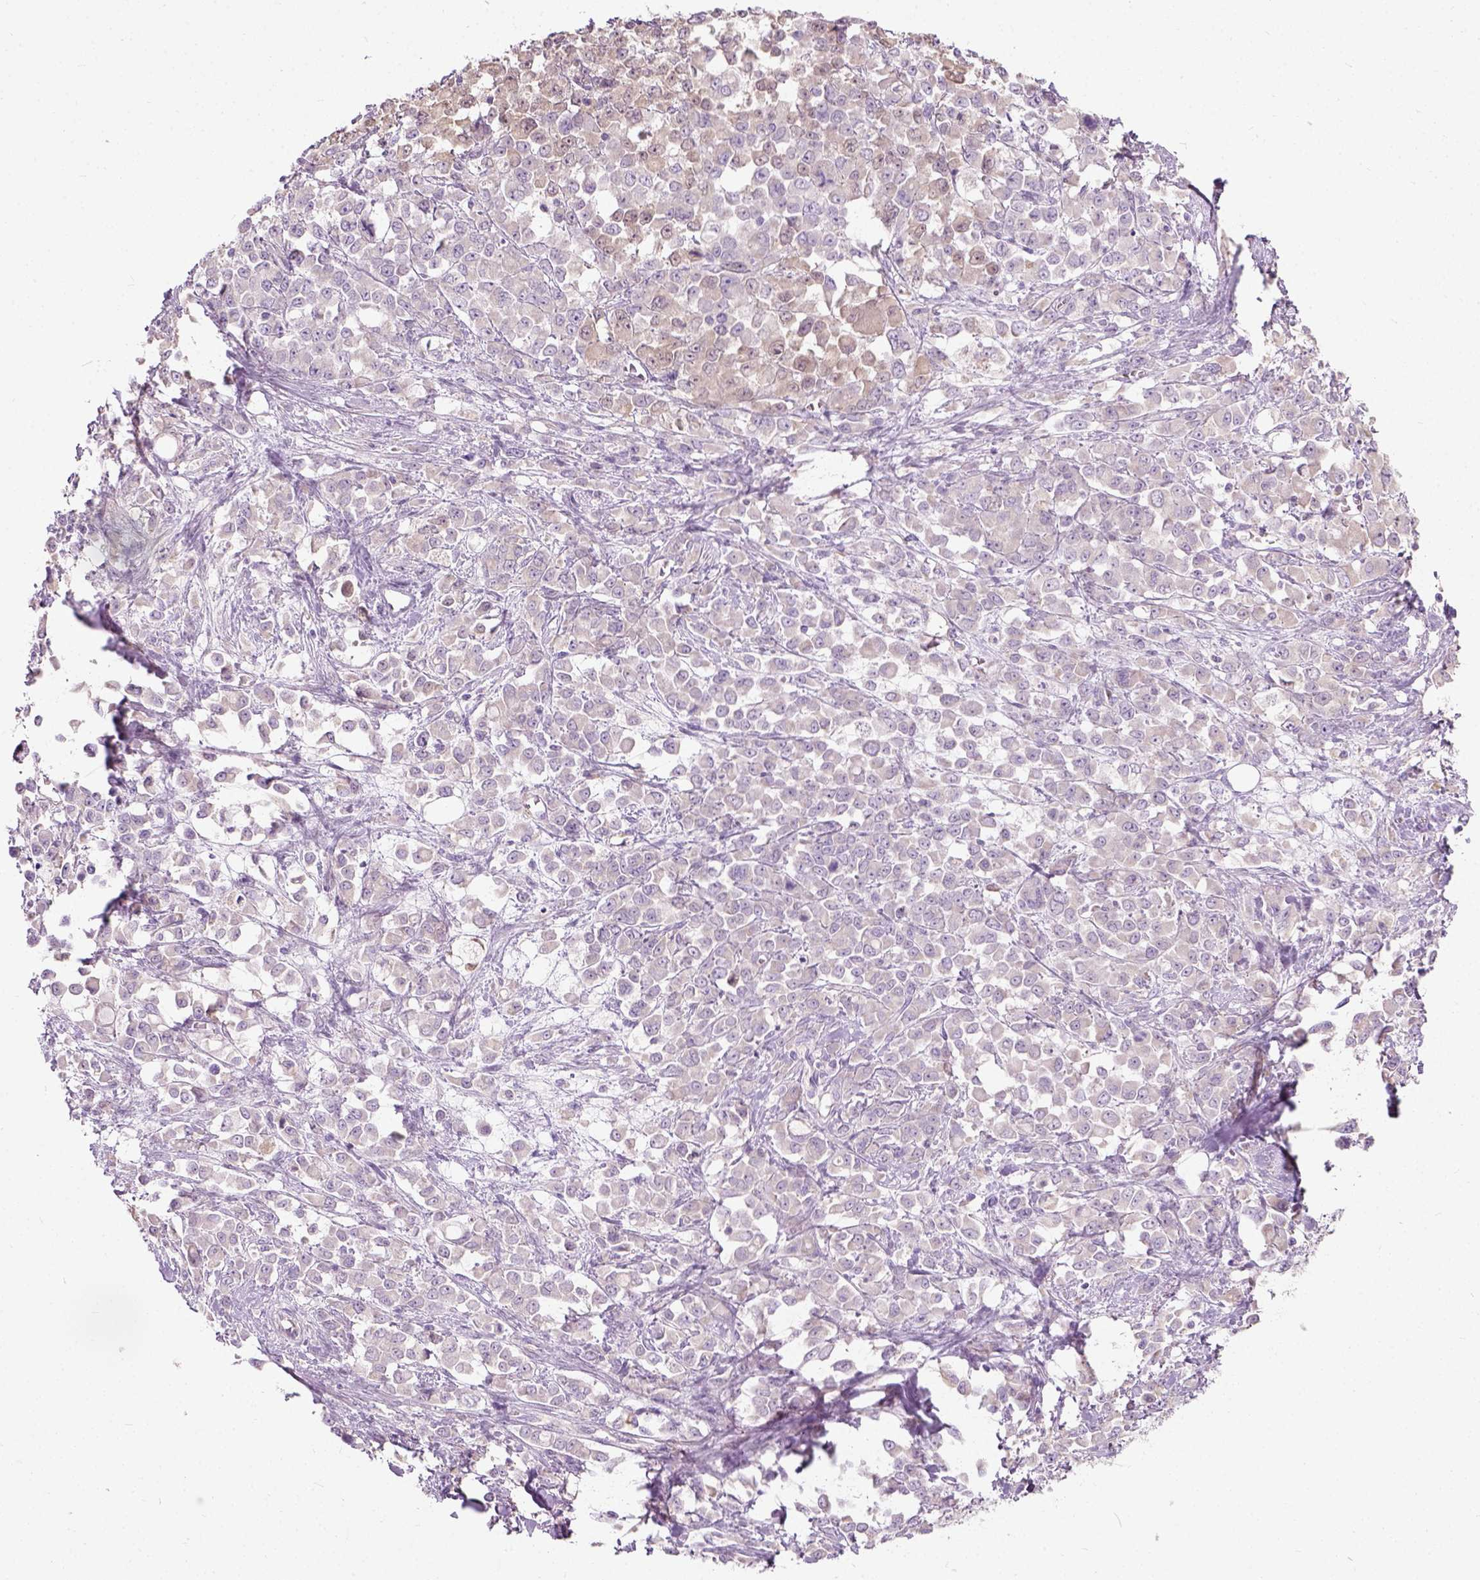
{"staining": {"intensity": "negative", "quantity": "none", "location": "none"}, "tissue": "stomach cancer", "cell_type": "Tumor cells", "image_type": "cancer", "snomed": [{"axis": "morphology", "description": "Adenocarcinoma, NOS"}, {"axis": "topography", "description": "Stomach"}], "caption": "This image is of adenocarcinoma (stomach) stained with immunohistochemistry (IHC) to label a protein in brown with the nuclei are counter-stained blue. There is no positivity in tumor cells.", "gene": "TRIM72", "patient": {"sex": "female", "age": 76}}